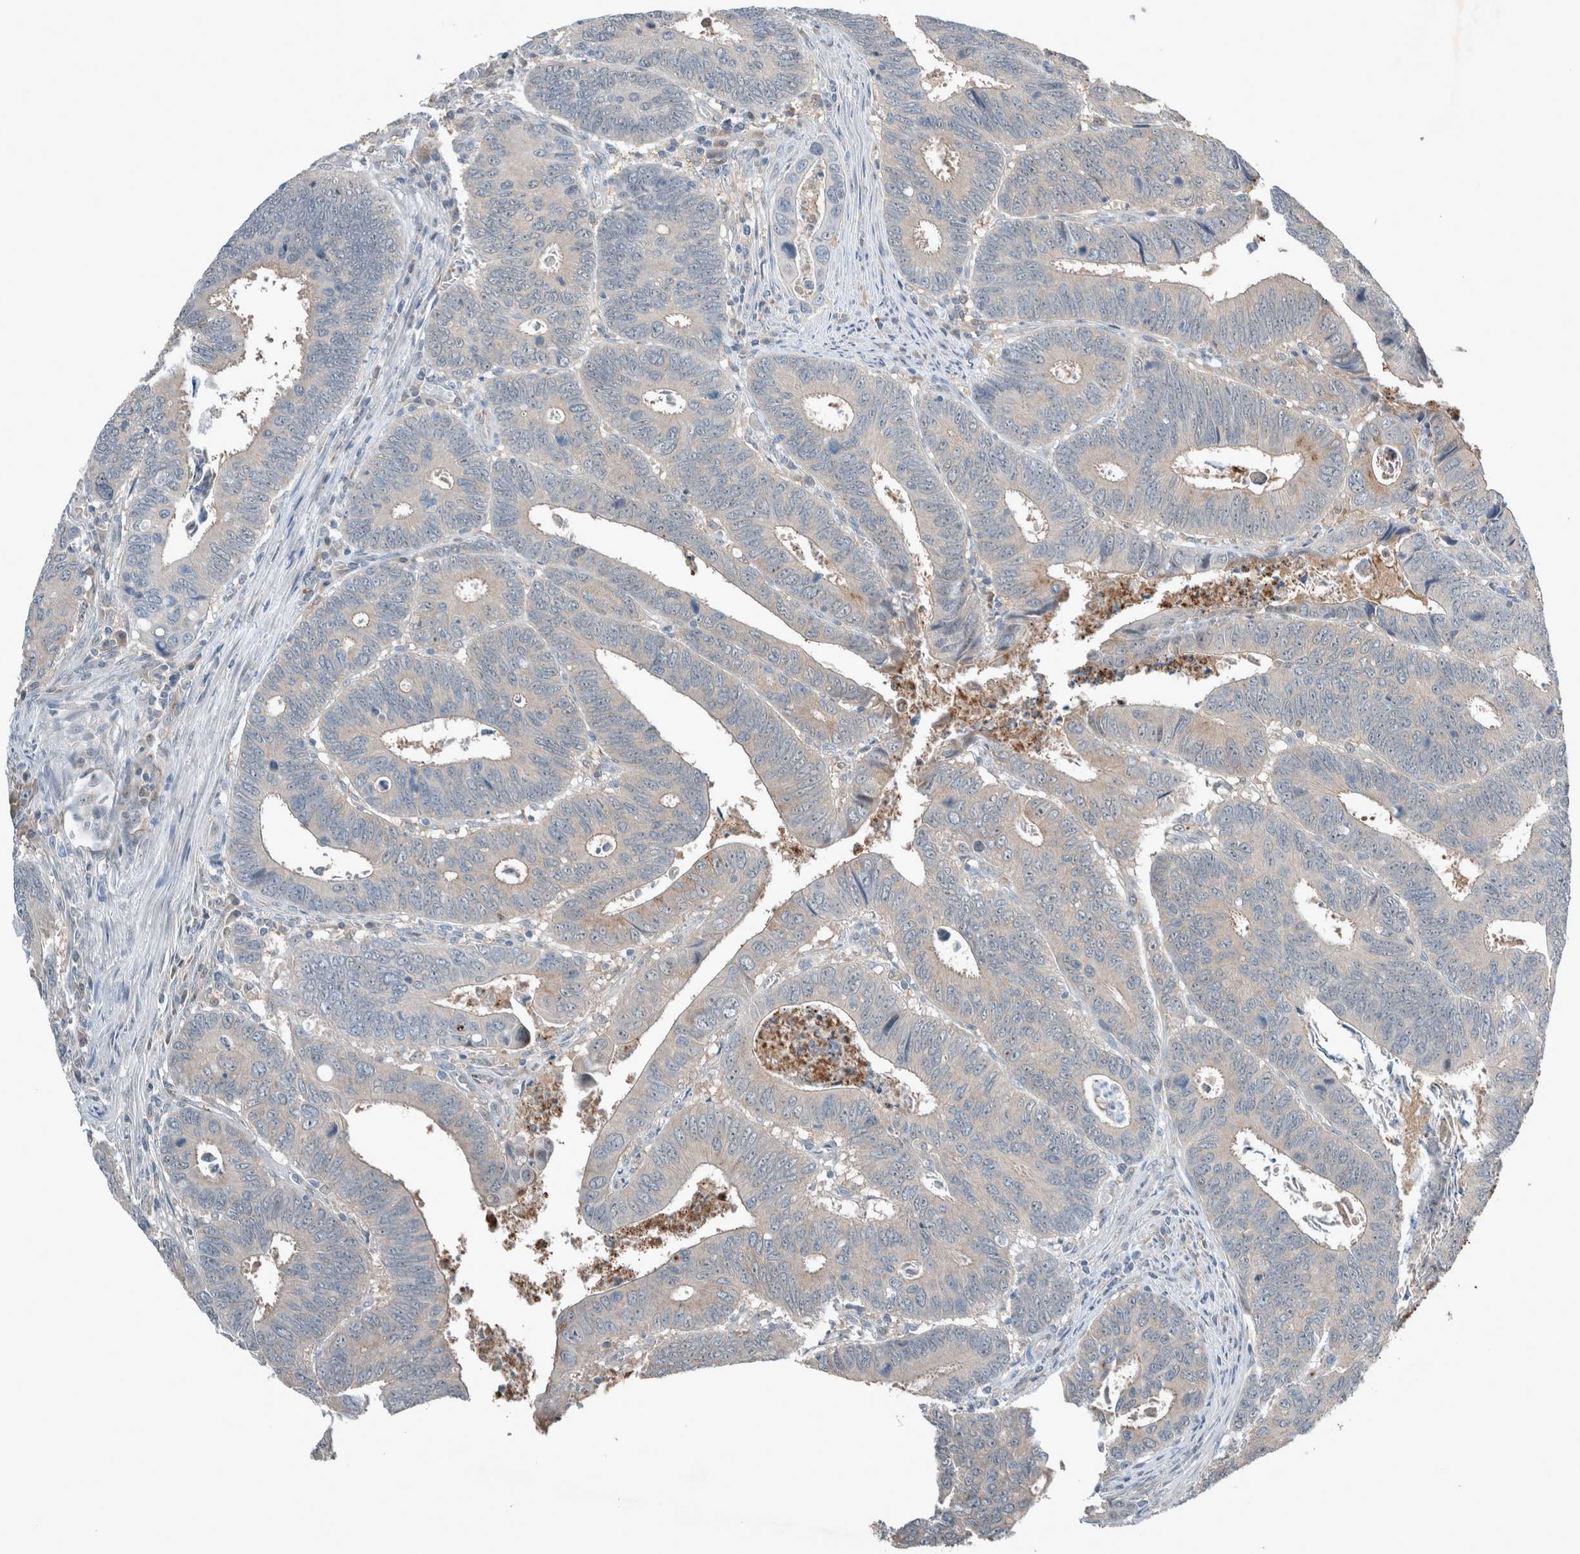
{"staining": {"intensity": "negative", "quantity": "none", "location": "none"}, "tissue": "colorectal cancer", "cell_type": "Tumor cells", "image_type": "cancer", "snomed": [{"axis": "morphology", "description": "Adenocarcinoma, NOS"}, {"axis": "topography", "description": "Colon"}], "caption": "A histopathology image of colorectal cancer stained for a protein demonstrates no brown staining in tumor cells.", "gene": "RALGDS", "patient": {"sex": "male", "age": 72}}